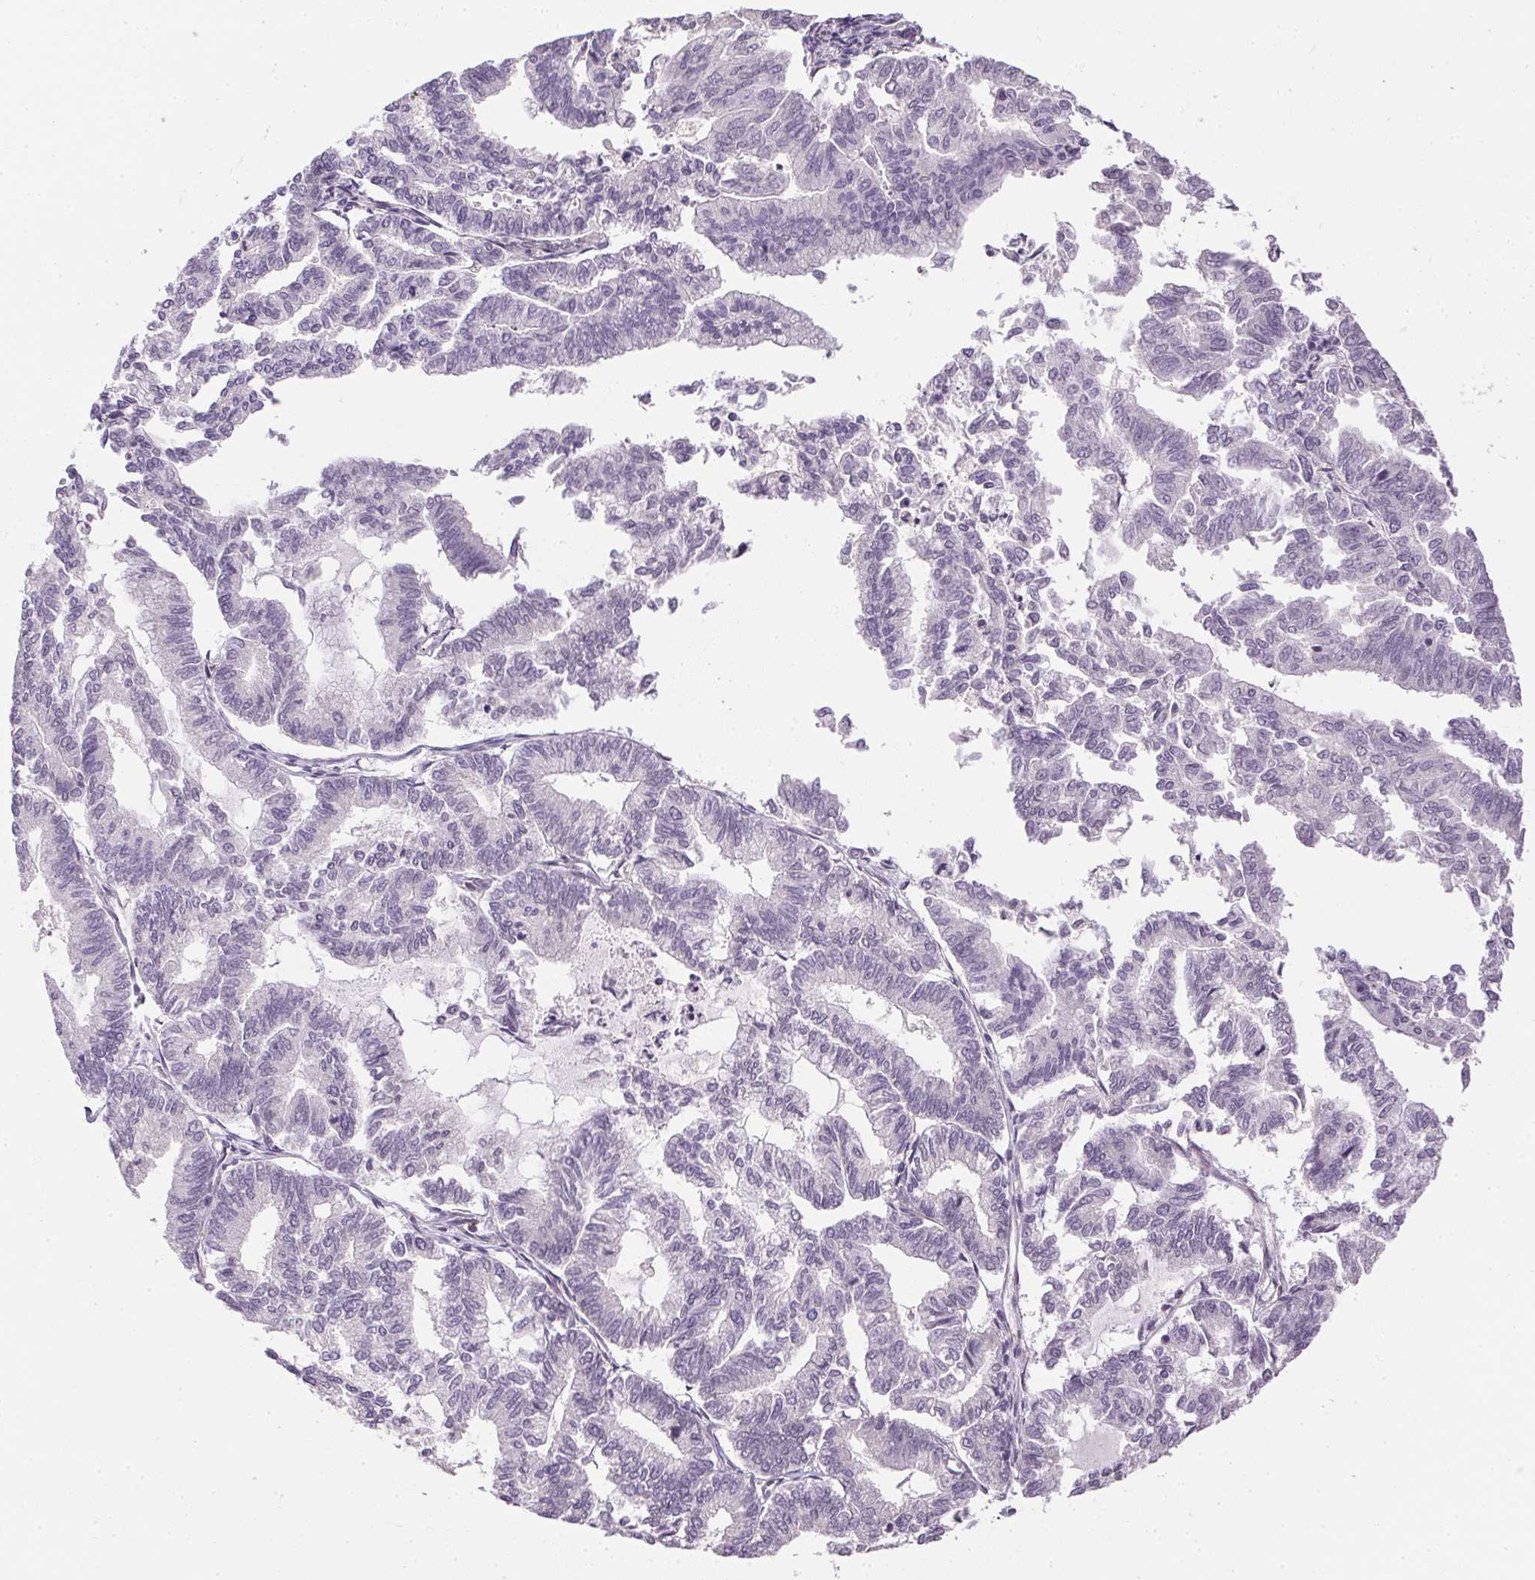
{"staining": {"intensity": "negative", "quantity": "none", "location": "none"}, "tissue": "endometrial cancer", "cell_type": "Tumor cells", "image_type": "cancer", "snomed": [{"axis": "morphology", "description": "Adenocarcinoma, NOS"}, {"axis": "topography", "description": "Endometrium"}], "caption": "Immunohistochemical staining of human adenocarcinoma (endometrial) demonstrates no significant positivity in tumor cells.", "gene": "PRL", "patient": {"sex": "female", "age": 79}}